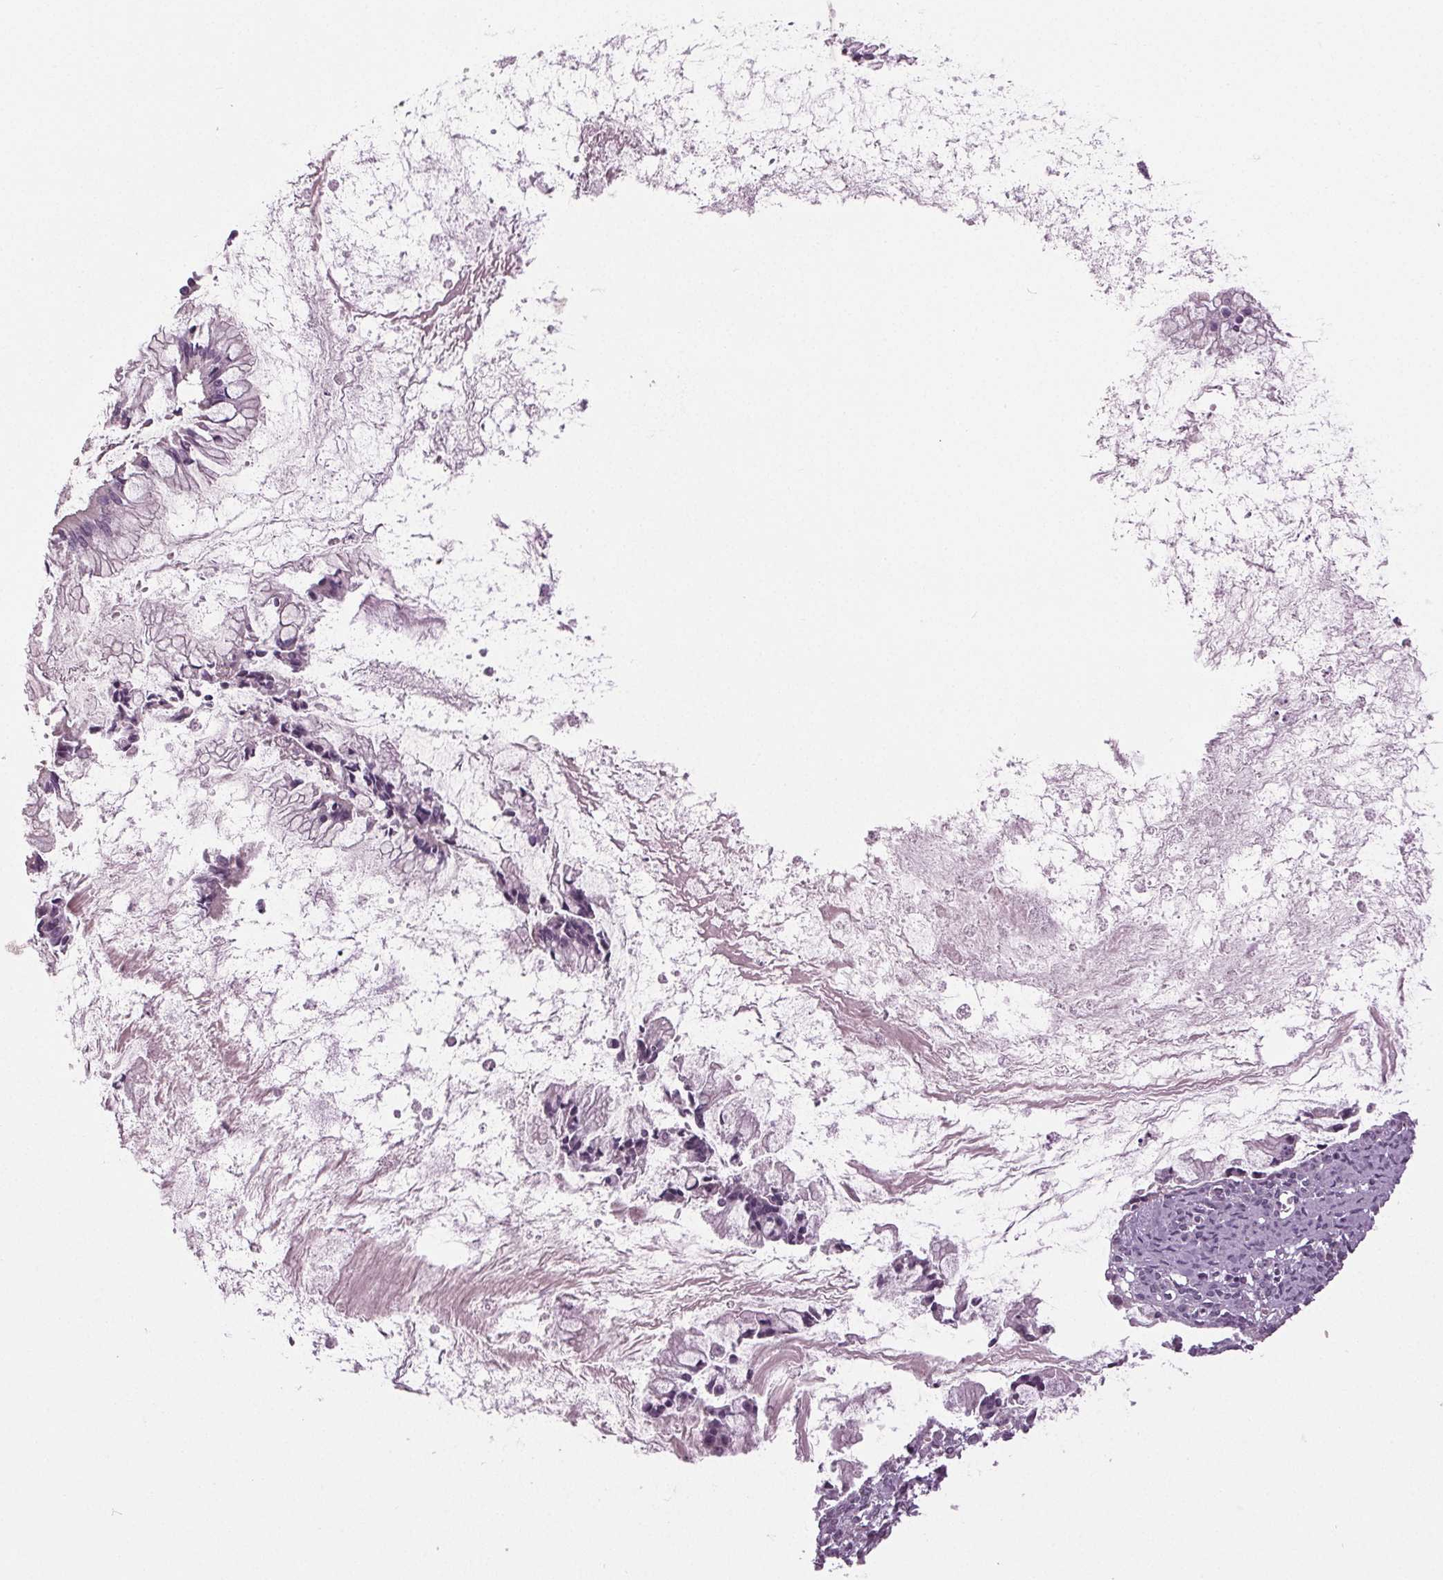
{"staining": {"intensity": "negative", "quantity": "none", "location": "none"}, "tissue": "ovarian cancer", "cell_type": "Tumor cells", "image_type": "cancer", "snomed": [{"axis": "morphology", "description": "Cystadenocarcinoma, mucinous, NOS"}, {"axis": "topography", "description": "Ovary"}], "caption": "An image of human ovarian mucinous cystadenocarcinoma is negative for staining in tumor cells. (IHC, brightfield microscopy, high magnification).", "gene": "DNAH12", "patient": {"sex": "female", "age": 67}}